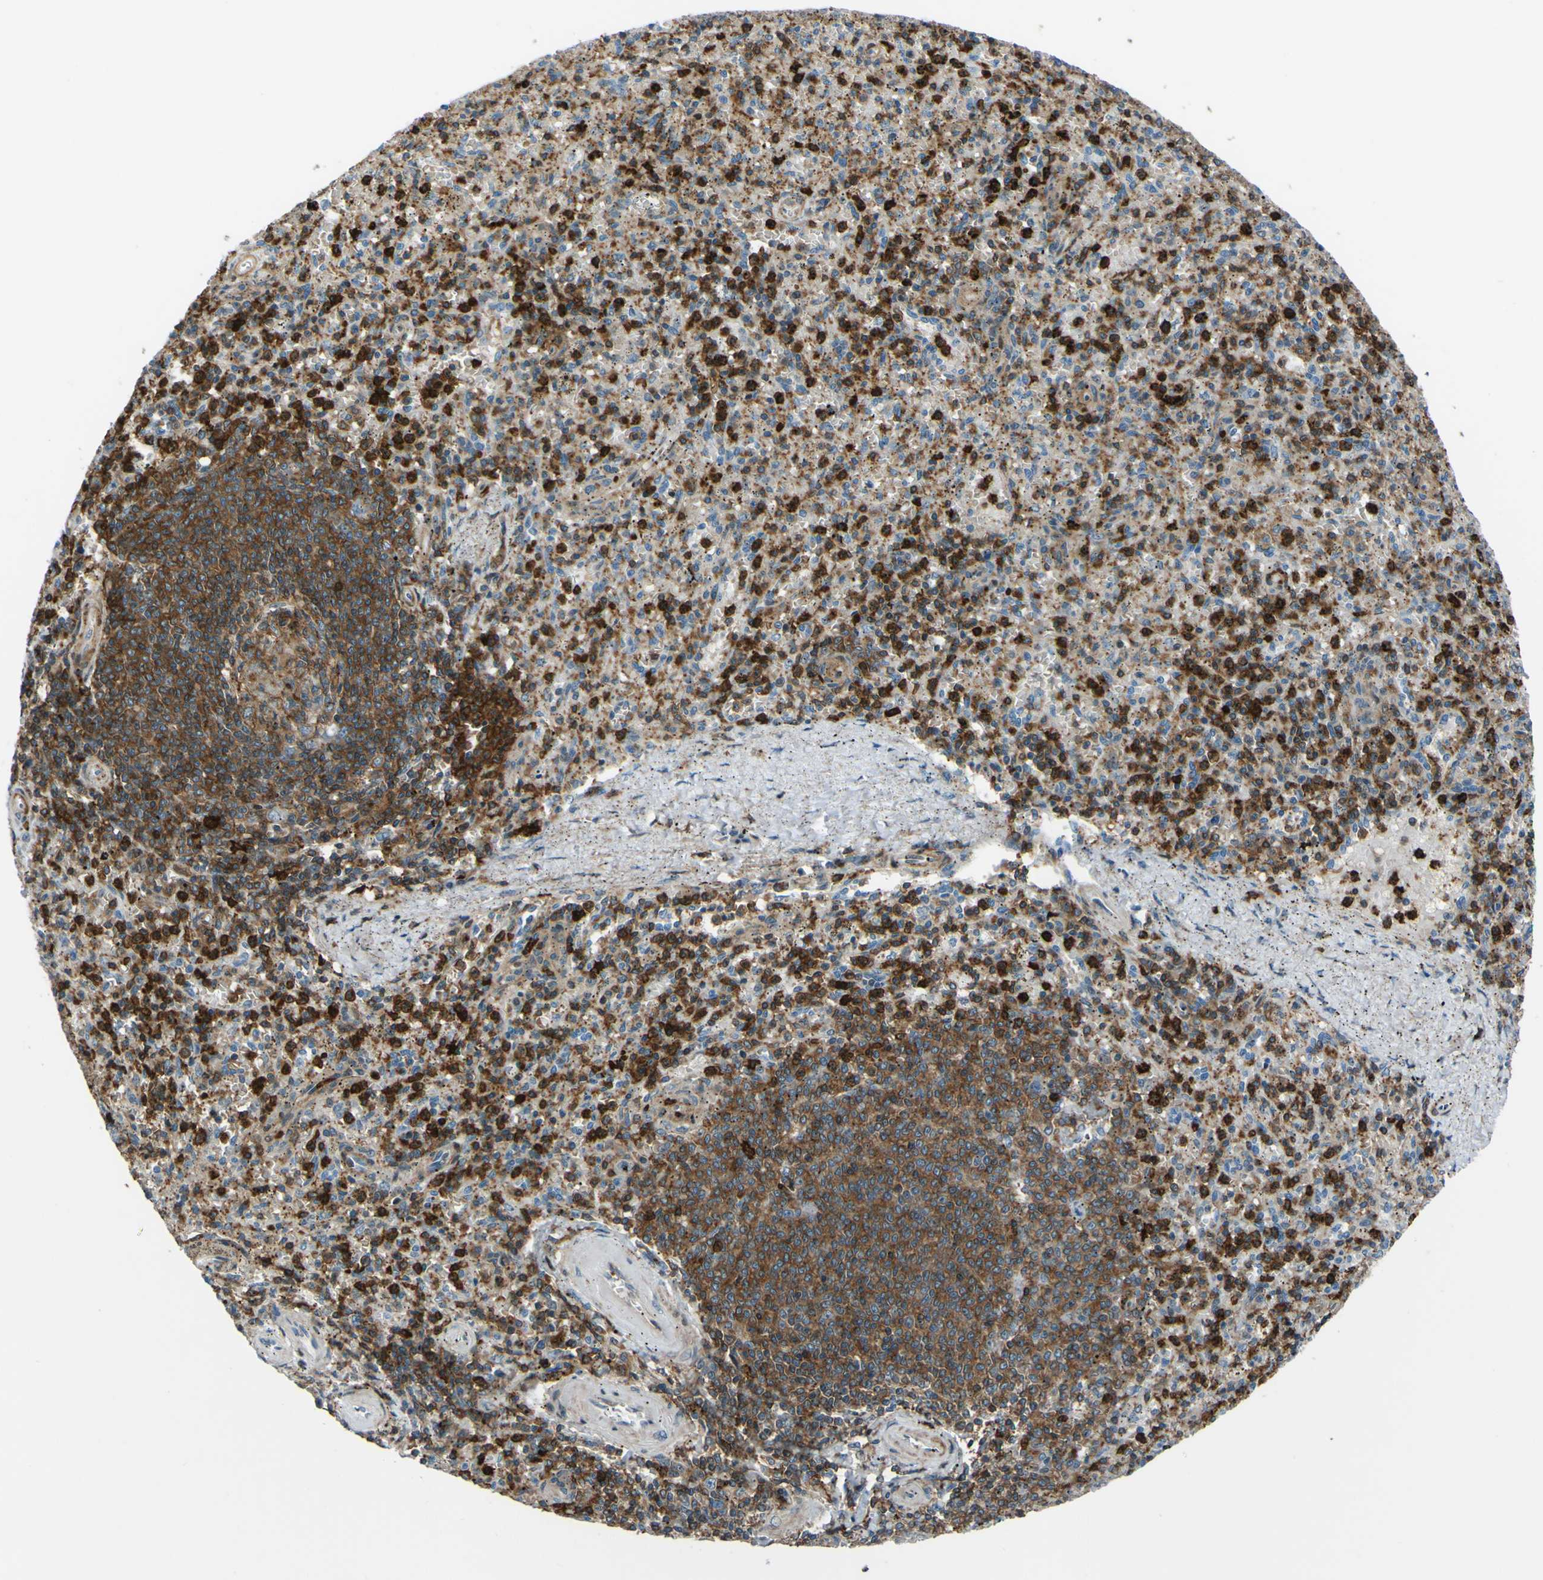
{"staining": {"intensity": "strong", "quantity": "25%-75%", "location": "cytoplasmic/membranous"}, "tissue": "spleen", "cell_type": "Cells in red pulp", "image_type": "normal", "snomed": [{"axis": "morphology", "description": "Normal tissue, NOS"}, {"axis": "topography", "description": "Spleen"}], "caption": "A photomicrograph showing strong cytoplasmic/membranous positivity in approximately 25%-75% of cells in red pulp in unremarkable spleen, as visualized by brown immunohistochemical staining.", "gene": "PCDHB5", "patient": {"sex": "male", "age": 72}}